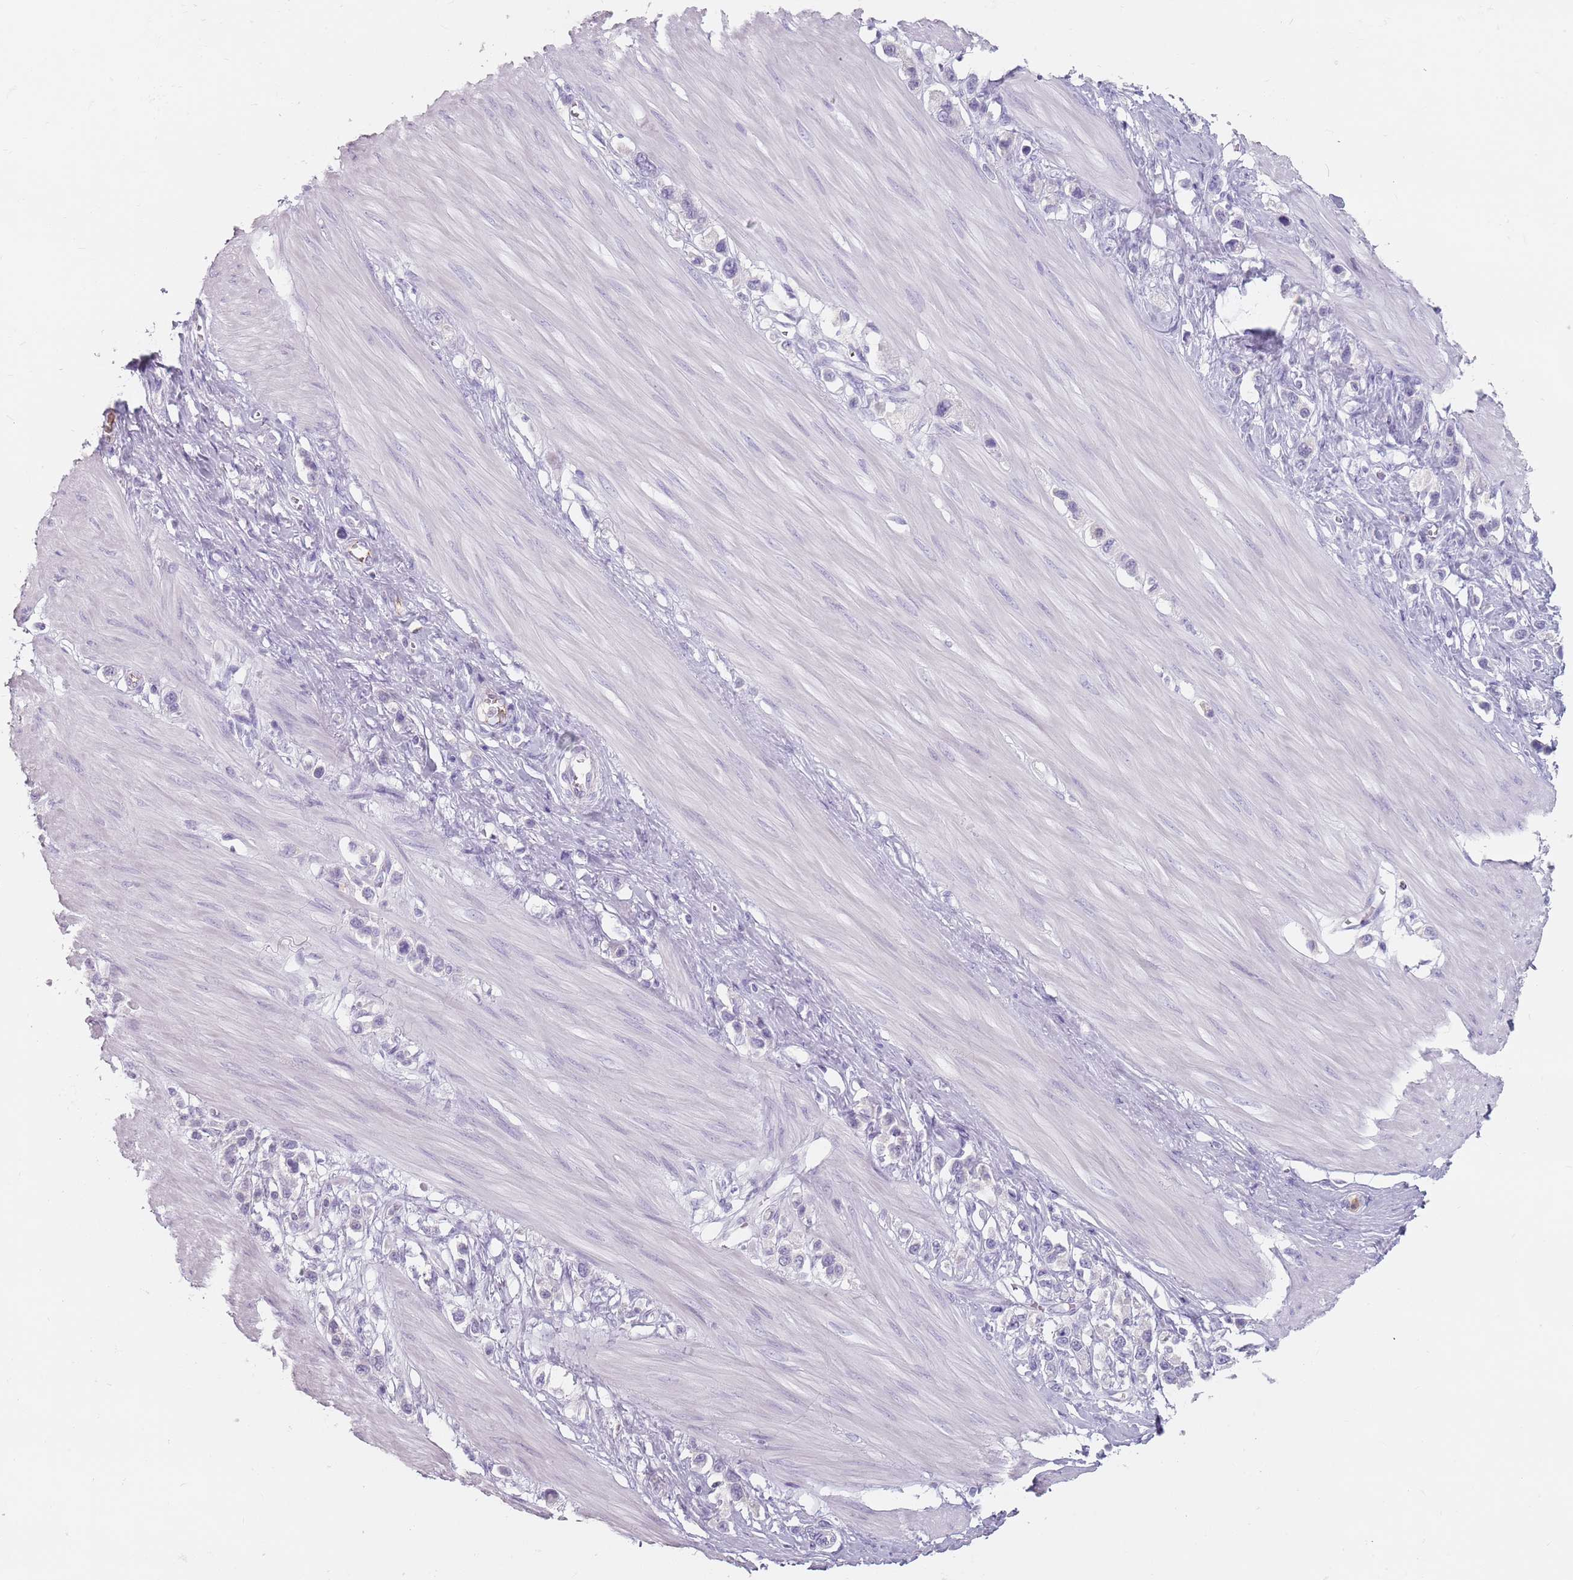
{"staining": {"intensity": "negative", "quantity": "none", "location": "none"}, "tissue": "stomach cancer", "cell_type": "Tumor cells", "image_type": "cancer", "snomed": [{"axis": "morphology", "description": "Adenocarcinoma, NOS"}, {"axis": "topography", "description": "Stomach"}], "caption": "This is an immunohistochemistry histopathology image of human stomach cancer. There is no expression in tumor cells.", "gene": "ZNF584", "patient": {"sex": "female", "age": 65}}